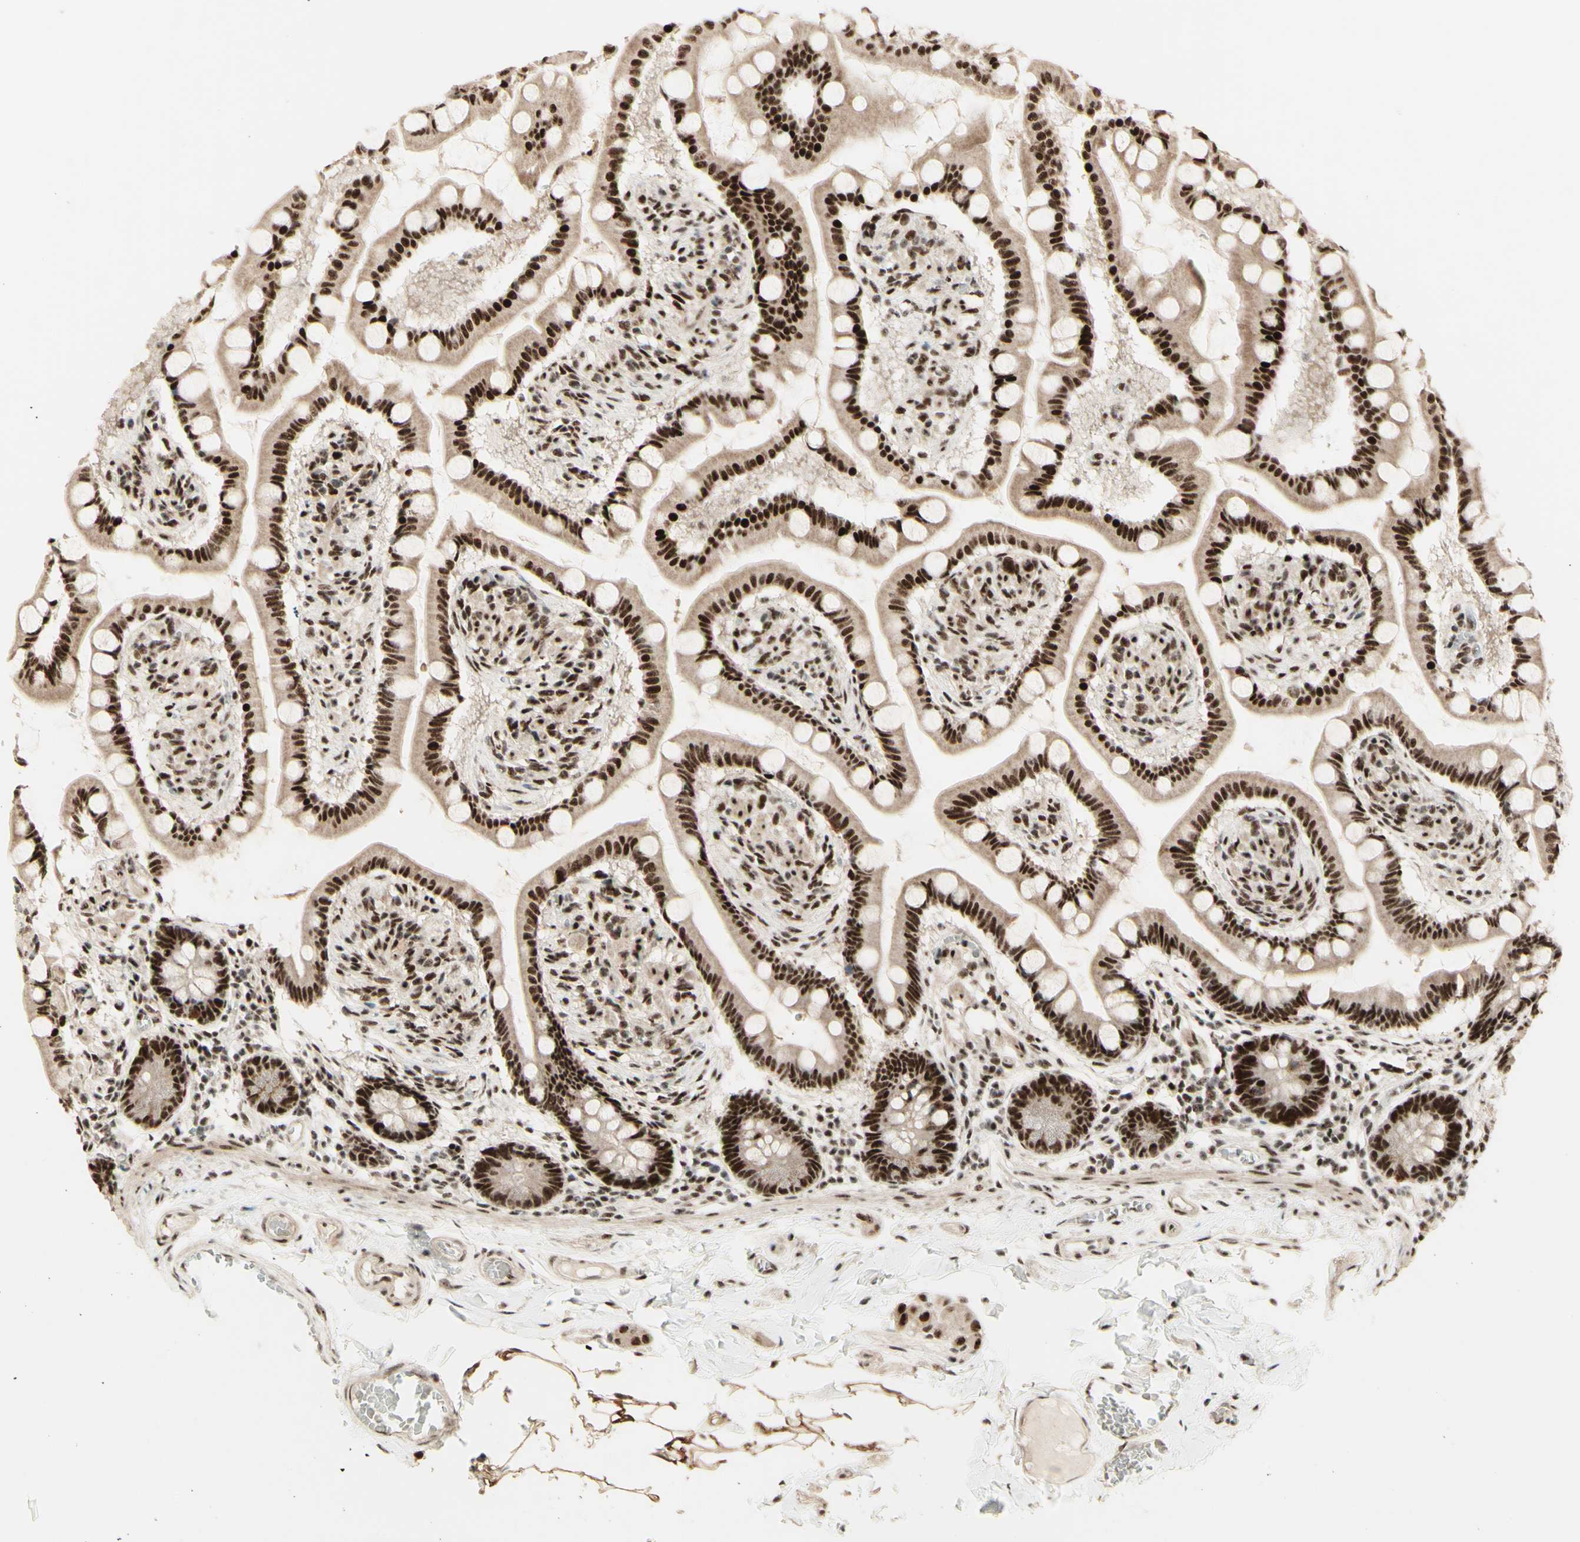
{"staining": {"intensity": "strong", "quantity": ">75%", "location": "cytoplasmic/membranous,nuclear"}, "tissue": "small intestine", "cell_type": "Glandular cells", "image_type": "normal", "snomed": [{"axis": "morphology", "description": "Normal tissue, NOS"}, {"axis": "topography", "description": "Small intestine"}], "caption": "Protein analysis of benign small intestine displays strong cytoplasmic/membranous,nuclear staining in approximately >75% of glandular cells. Ihc stains the protein of interest in brown and the nuclei are stained blue.", "gene": "DHX9", "patient": {"sex": "male", "age": 41}}